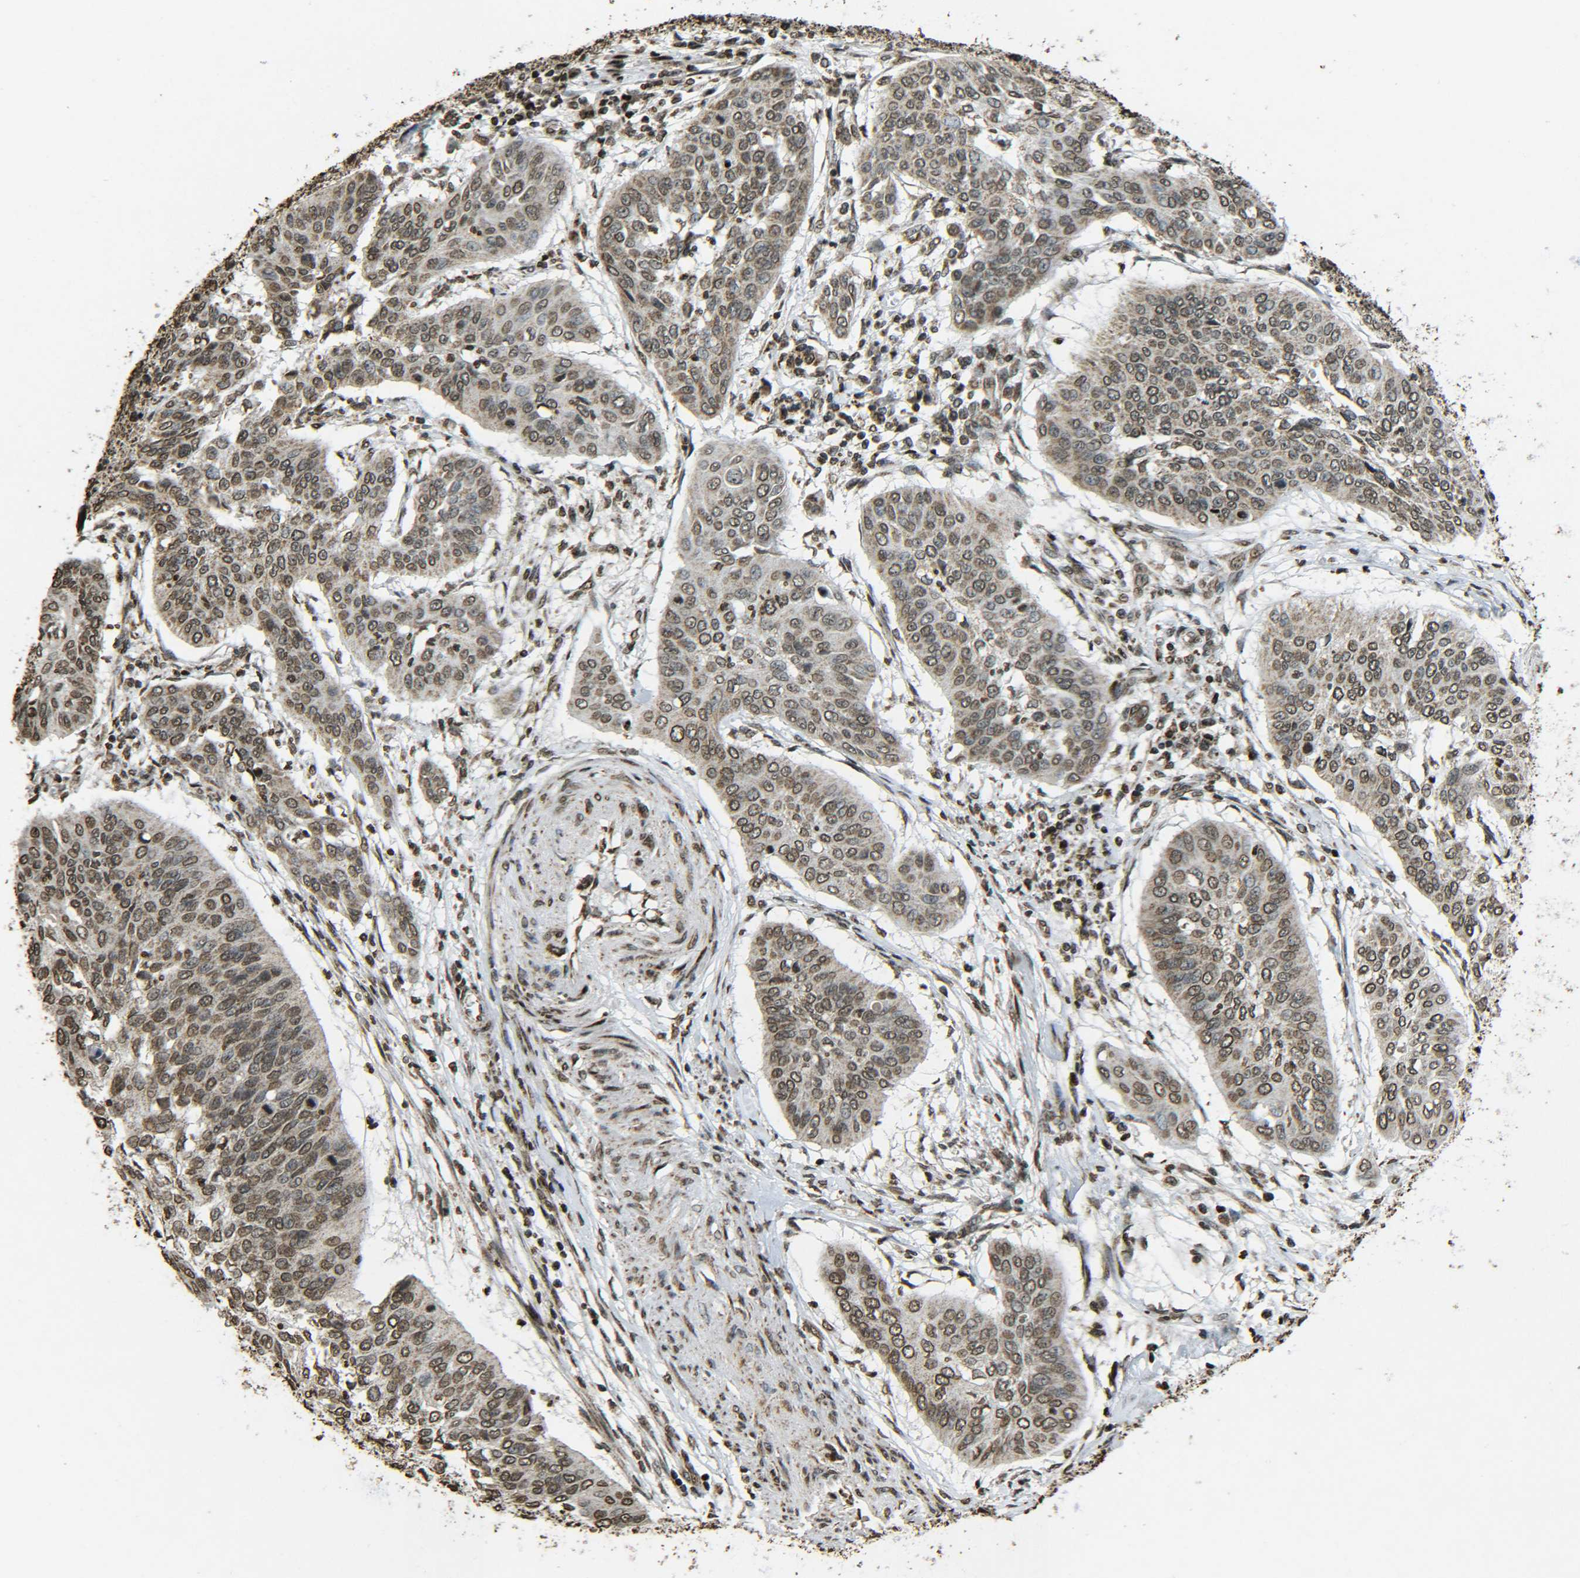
{"staining": {"intensity": "moderate", "quantity": ">75%", "location": "cytoplasmic/membranous,nuclear"}, "tissue": "cervical cancer", "cell_type": "Tumor cells", "image_type": "cancer", "snomed": [{"axis": "morphology", "description": "Normal tissue, NOS"}, {"axis": "morphology", "description": "Squamous cell carcinoma, NOS"}, {"axis": "topography", "description": "Cervix"}], "caption": "Immunohistochemical staining of human squamous cell carcinoma (cervical) displays medium levels of moderate cytoplasmic/membranous and nuclear staining in approximately >75% of tumor cells.", "gene": "NEUROG2", "patient": {"sex": "female", "age": 39}}